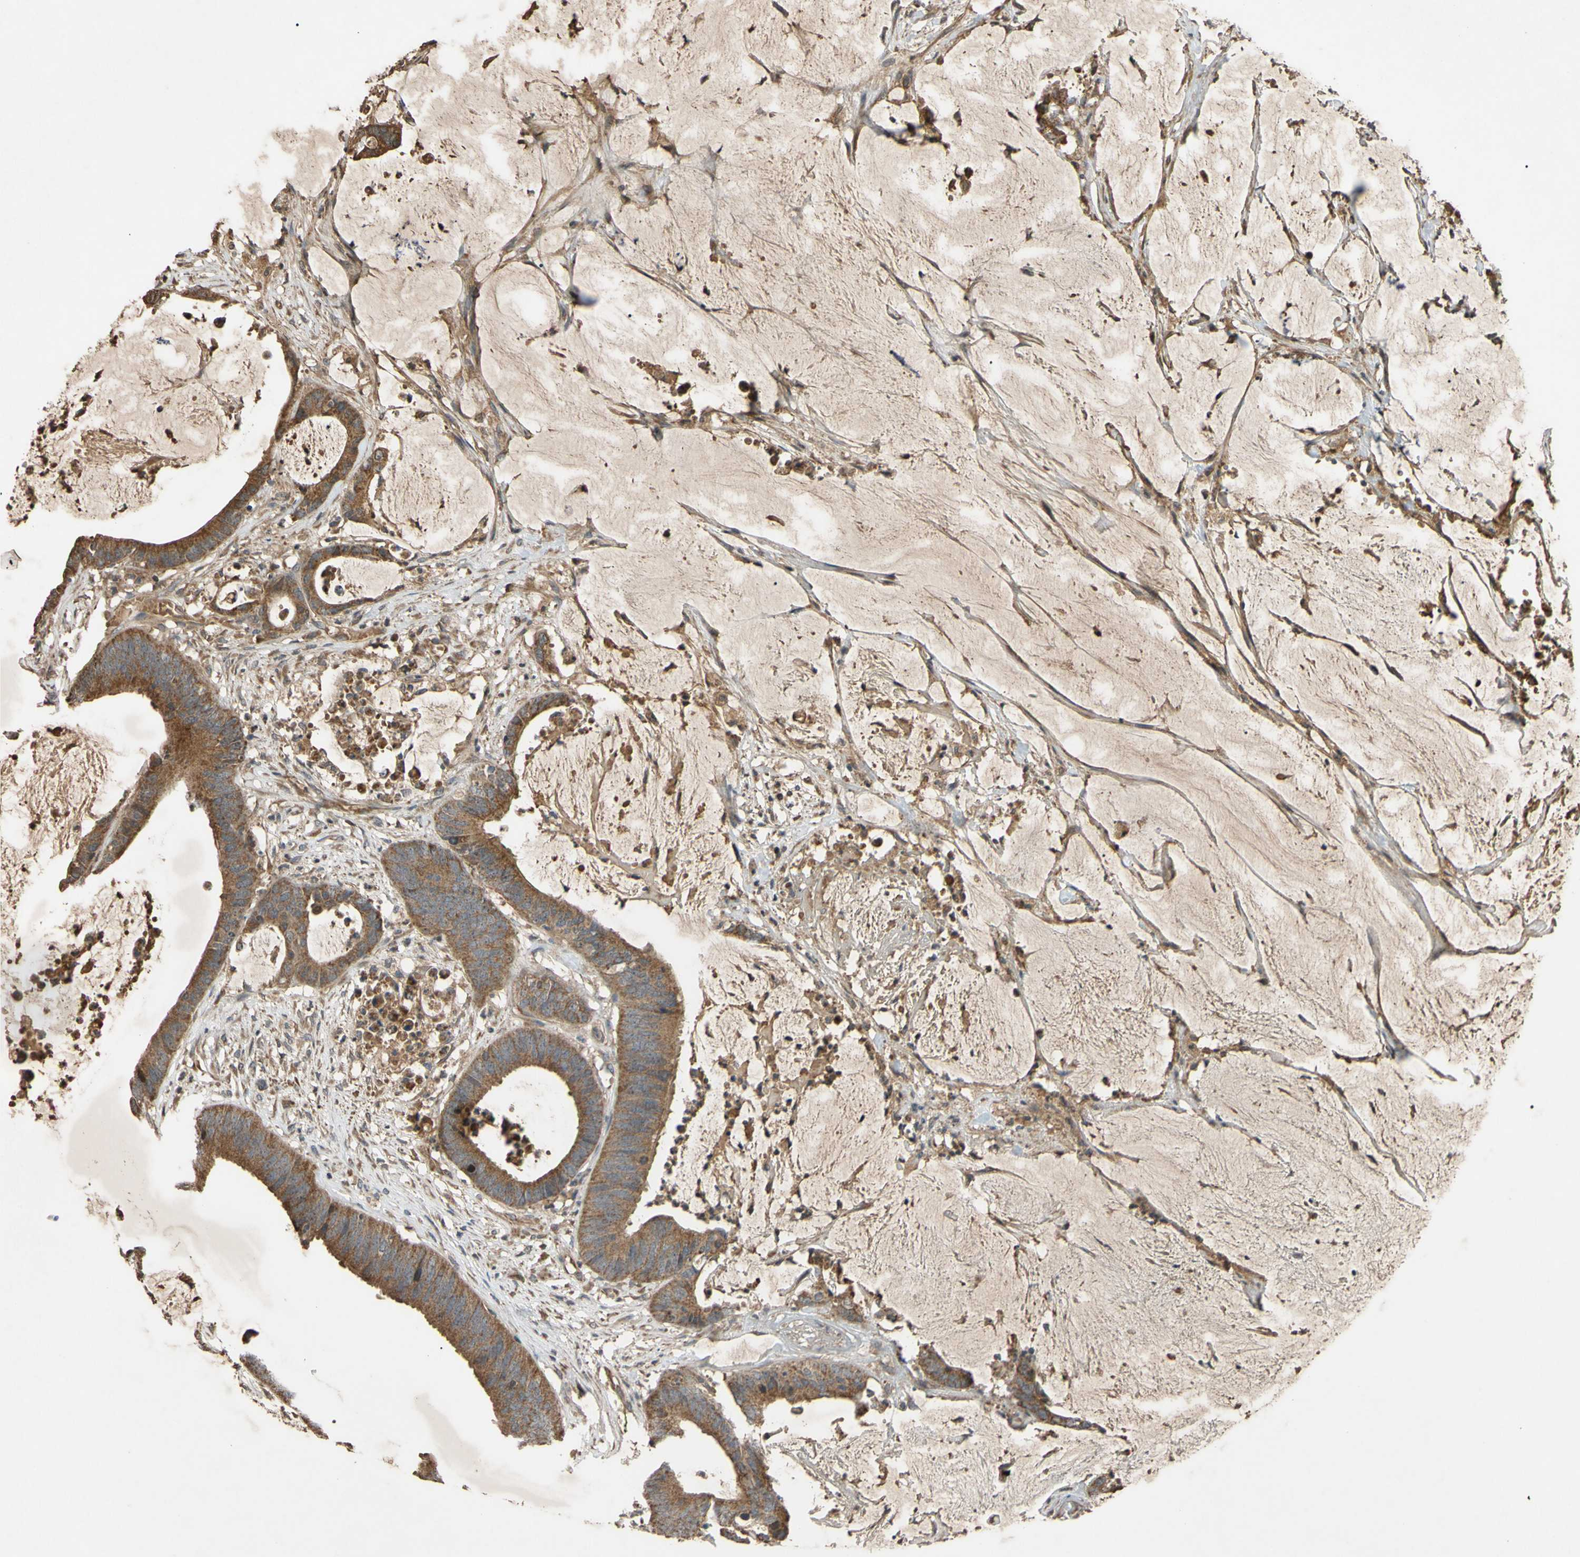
{"staining": {"intensity": "moderate", "quantity": ">75%", "location": "cytoplasmic/membranous"}, "tissue": "colorectal cancer", "cell_type": "Tumor cells", "image_type": "cancer", "snomed": [{"axis": "morphology", "description": "Adenocarcinoma, NOS"}, {"axis": "topography", "description": "Rectum"}], "caption": "The immunohistochemical stain highlights moderate cytoplasmic/membranous expression in tumor cells of colorectal cancer tissue.", "gene": "PARD6A", "patient": {"sex": "female", "age": 66}}